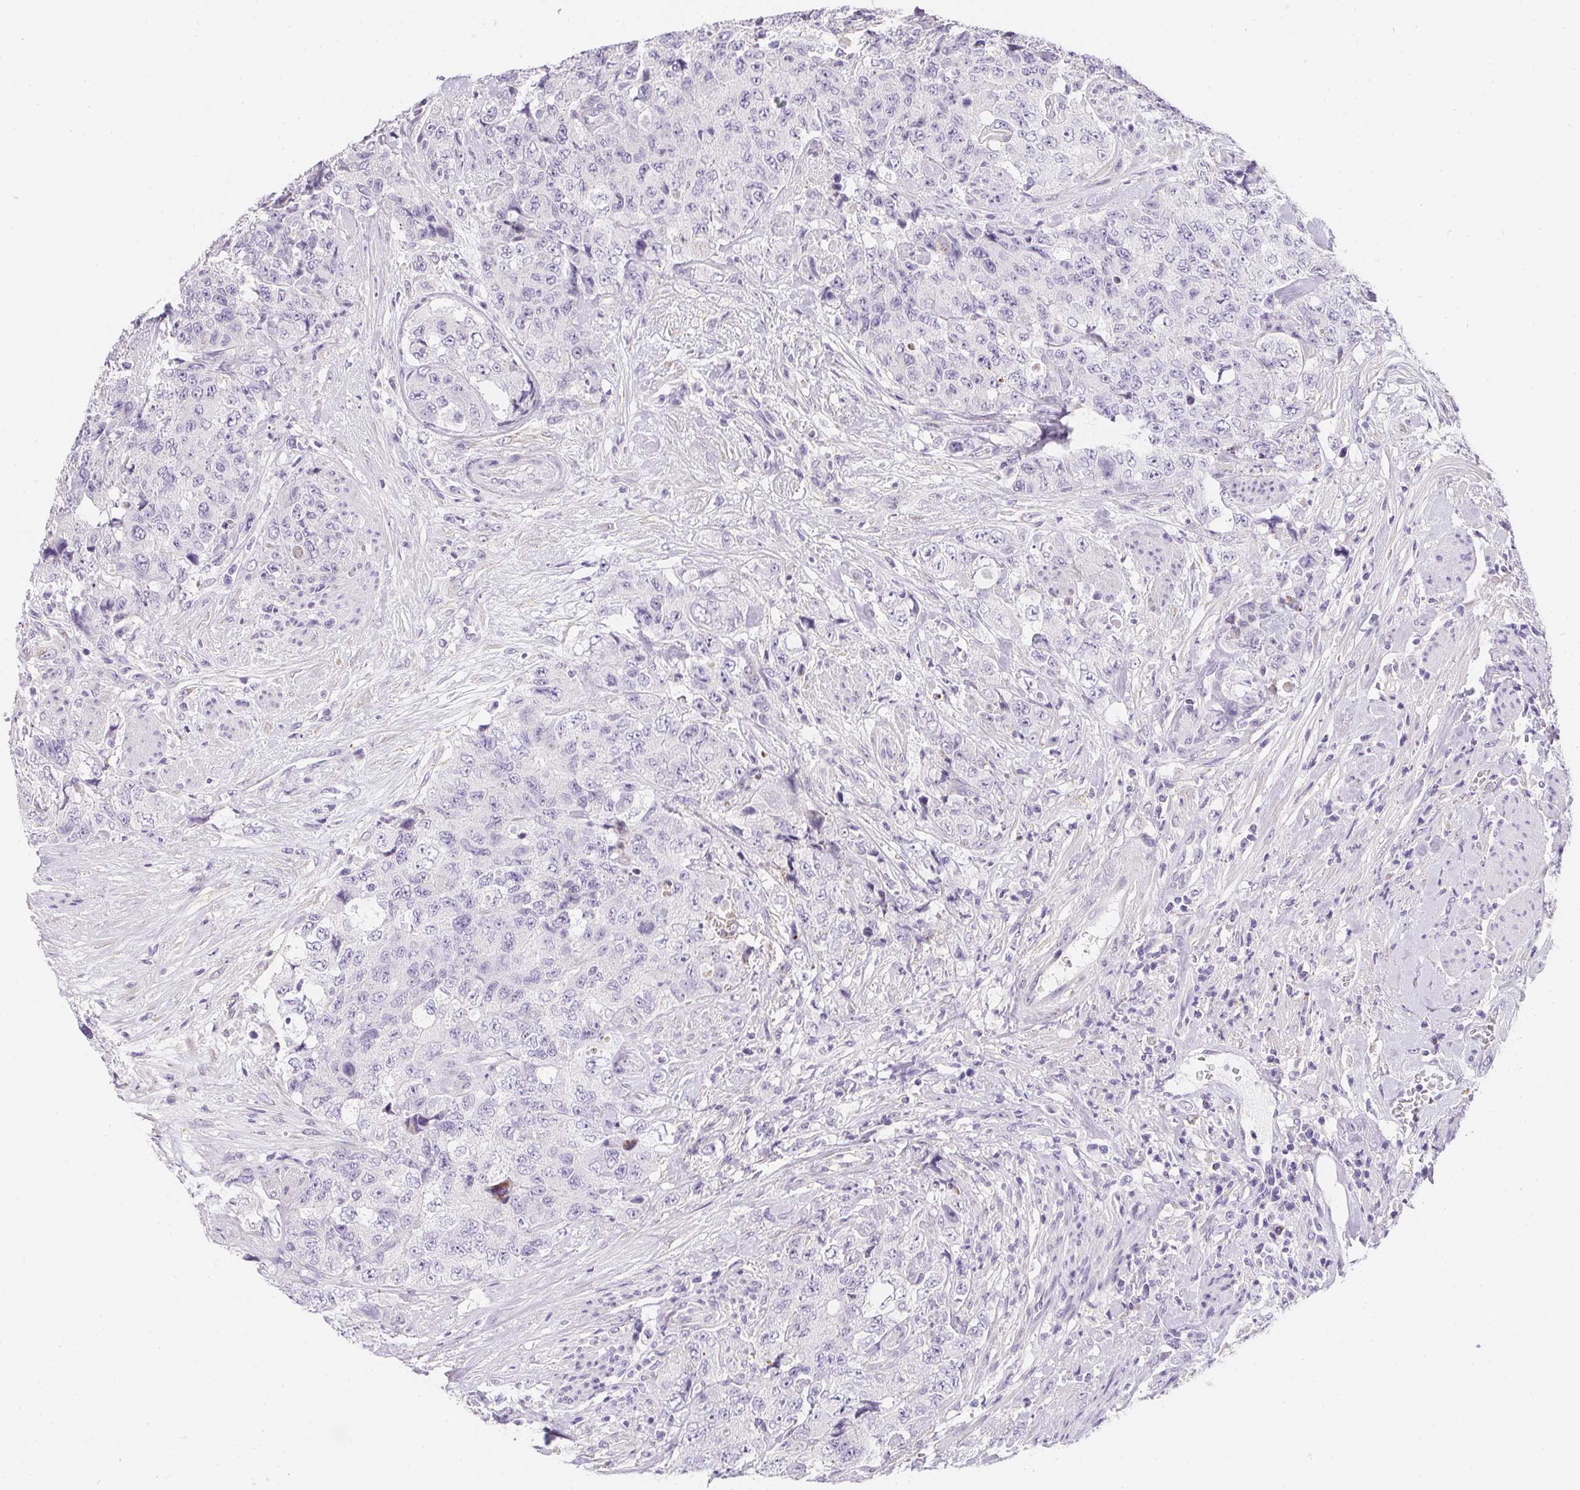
{"staining": {"intensity": "negative", "quantity": "none", "location": "none"}, "tissue": "urothelial cancer", "cell_type": "Tumor cells", "image_type": "cancer", "snomed": [{"axis": "morphology", "description": "Urothelial carcinoma, High grade"}, {"axis": "topography", "description": "Urinary bladder"}], "caption": "Immunohistochemistry (IHC) histopathology image of neoplastic tissue: urothelial carcinoma (high-grade) stained with DAB demonstrates no significant protein expression in tumor cells.", "gene": "MAP1A", "patient": {"sex": "female", "age": 78}}